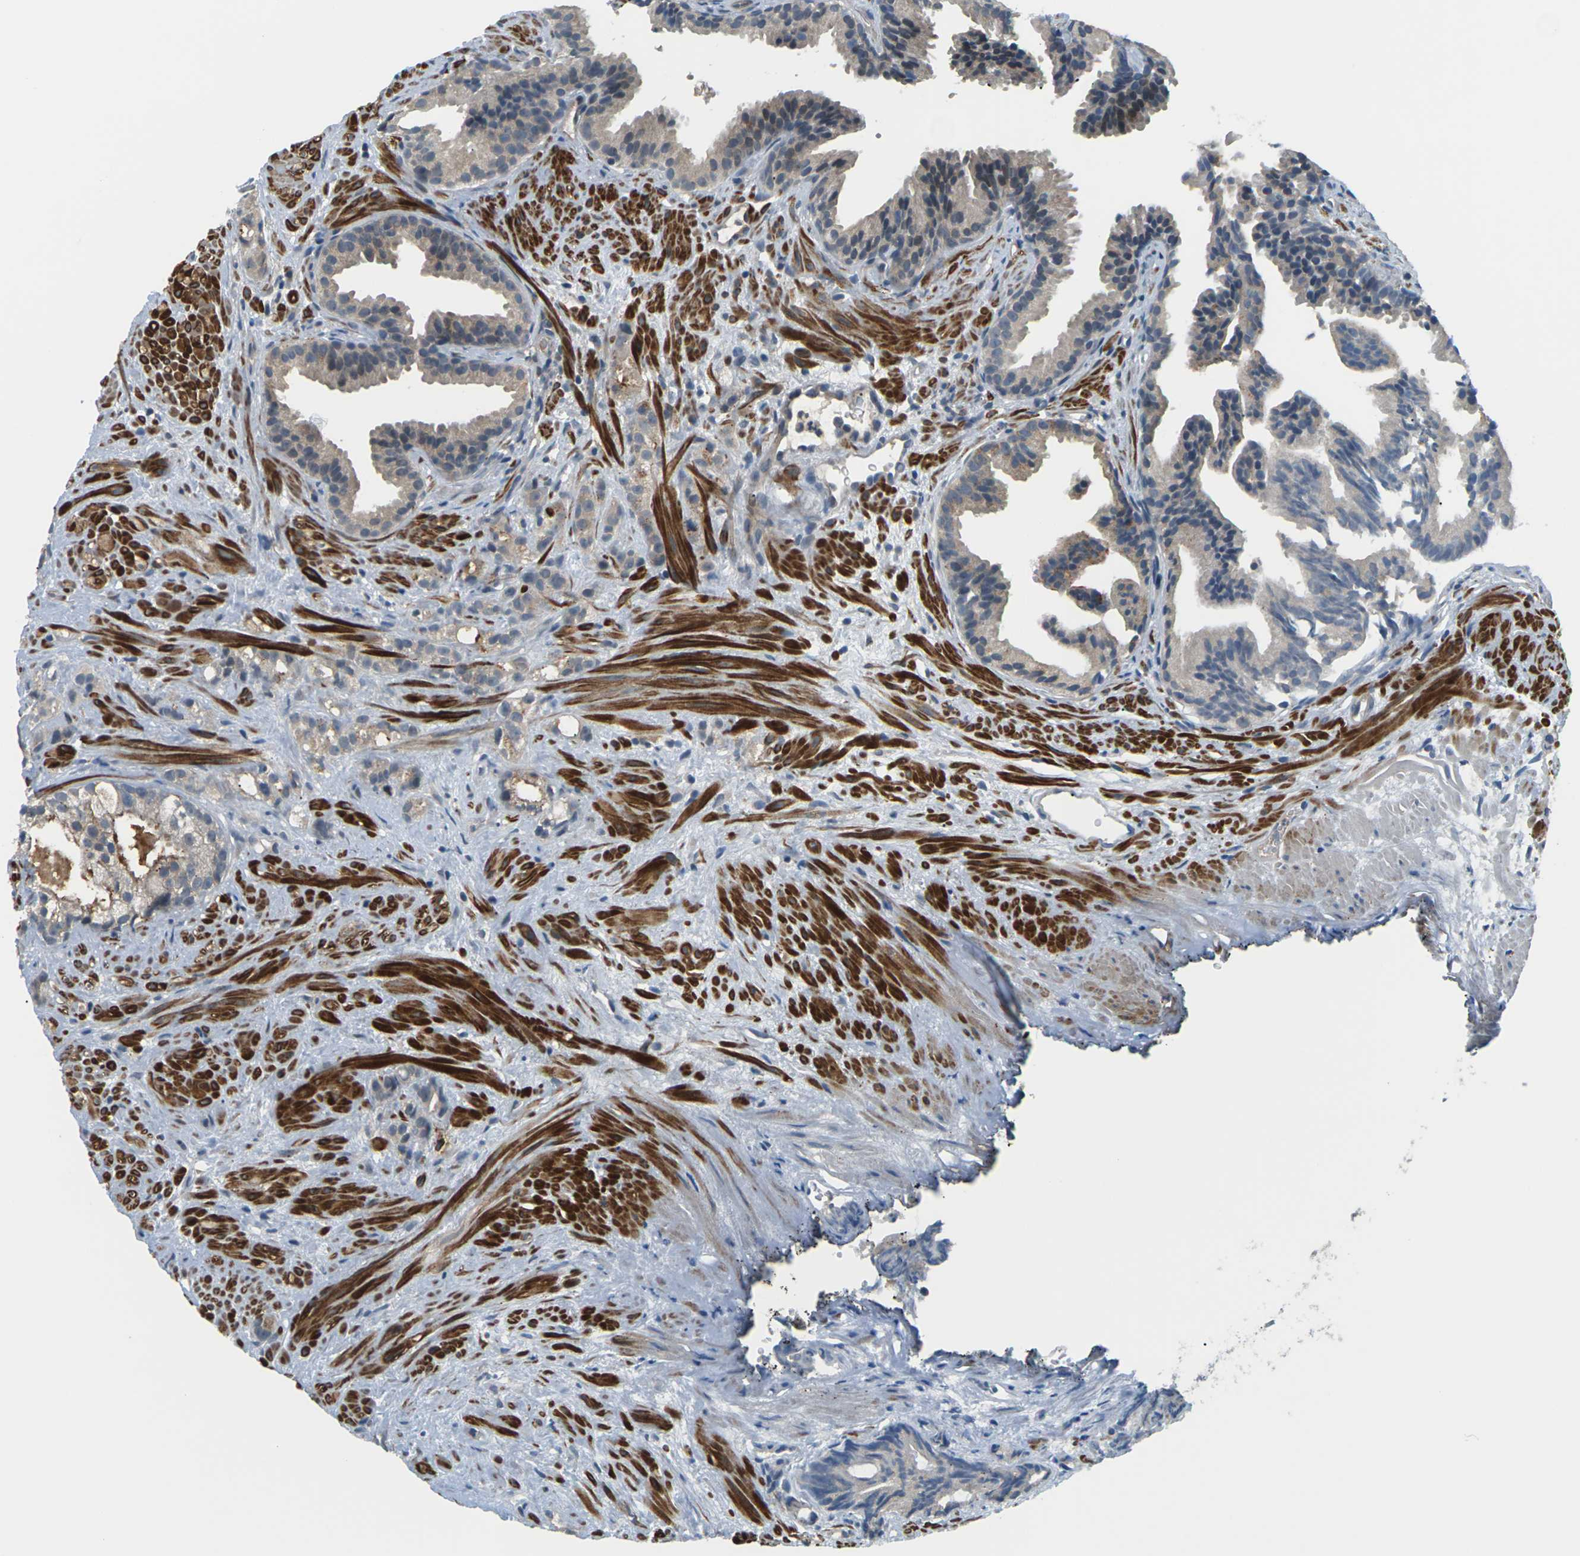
{"staining": {"intensity": "negative", "quantity": "none", "location": "none"}, "tissue": "prostate cancer", "cell_type": "Tumor cells", "image_type": "cancer", "snomed": [{"axis": "morphology", "description": "Adenocarcinoma, Low grade"}, {"axis": "topography", "description": "Prostate"}], "caption": "Prostate cancer (low-grade adenocarcinoma) stained for a protein using IHC reveals no positivity tumor cells.", "gene": "SLC13A3", "patient": {"sex": "male", "age": 89}}